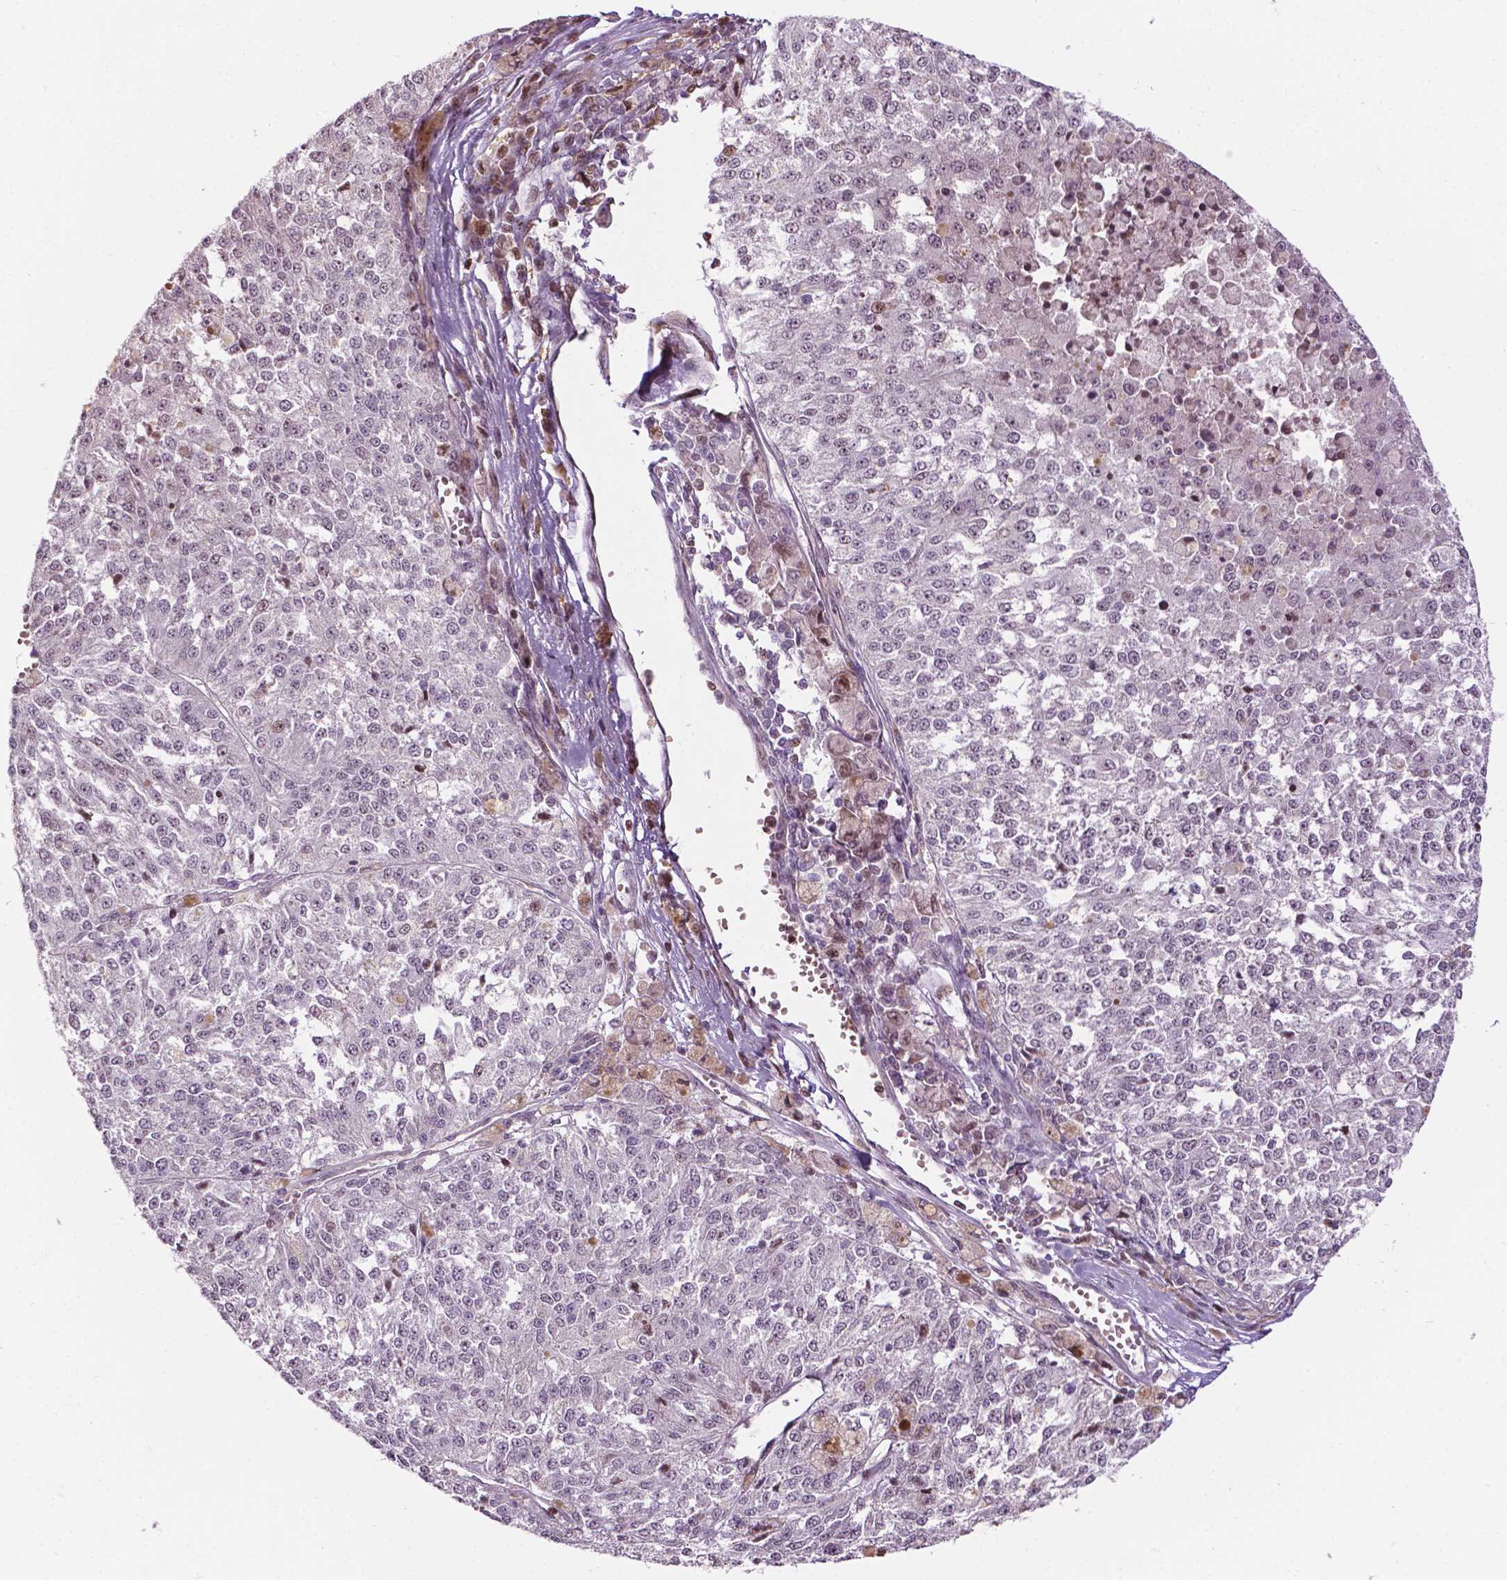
{"staining": {"intensity": "negative", "quantity": "none", "location": "none"}, "tissue": "melanoma", "cell_type": "Tumor cells", "image_type": "cancer", "snomed": [{"axis": "morphology", "description": "Malignant melanoma, Metastatic site"}, {"axis": "topography", "description": "Lymph node"}], "caption": "There is no significant expression in tumor cells of melanoma.", "gene": "PTPN18", "patient": {"sex": "female", "age": 64}}